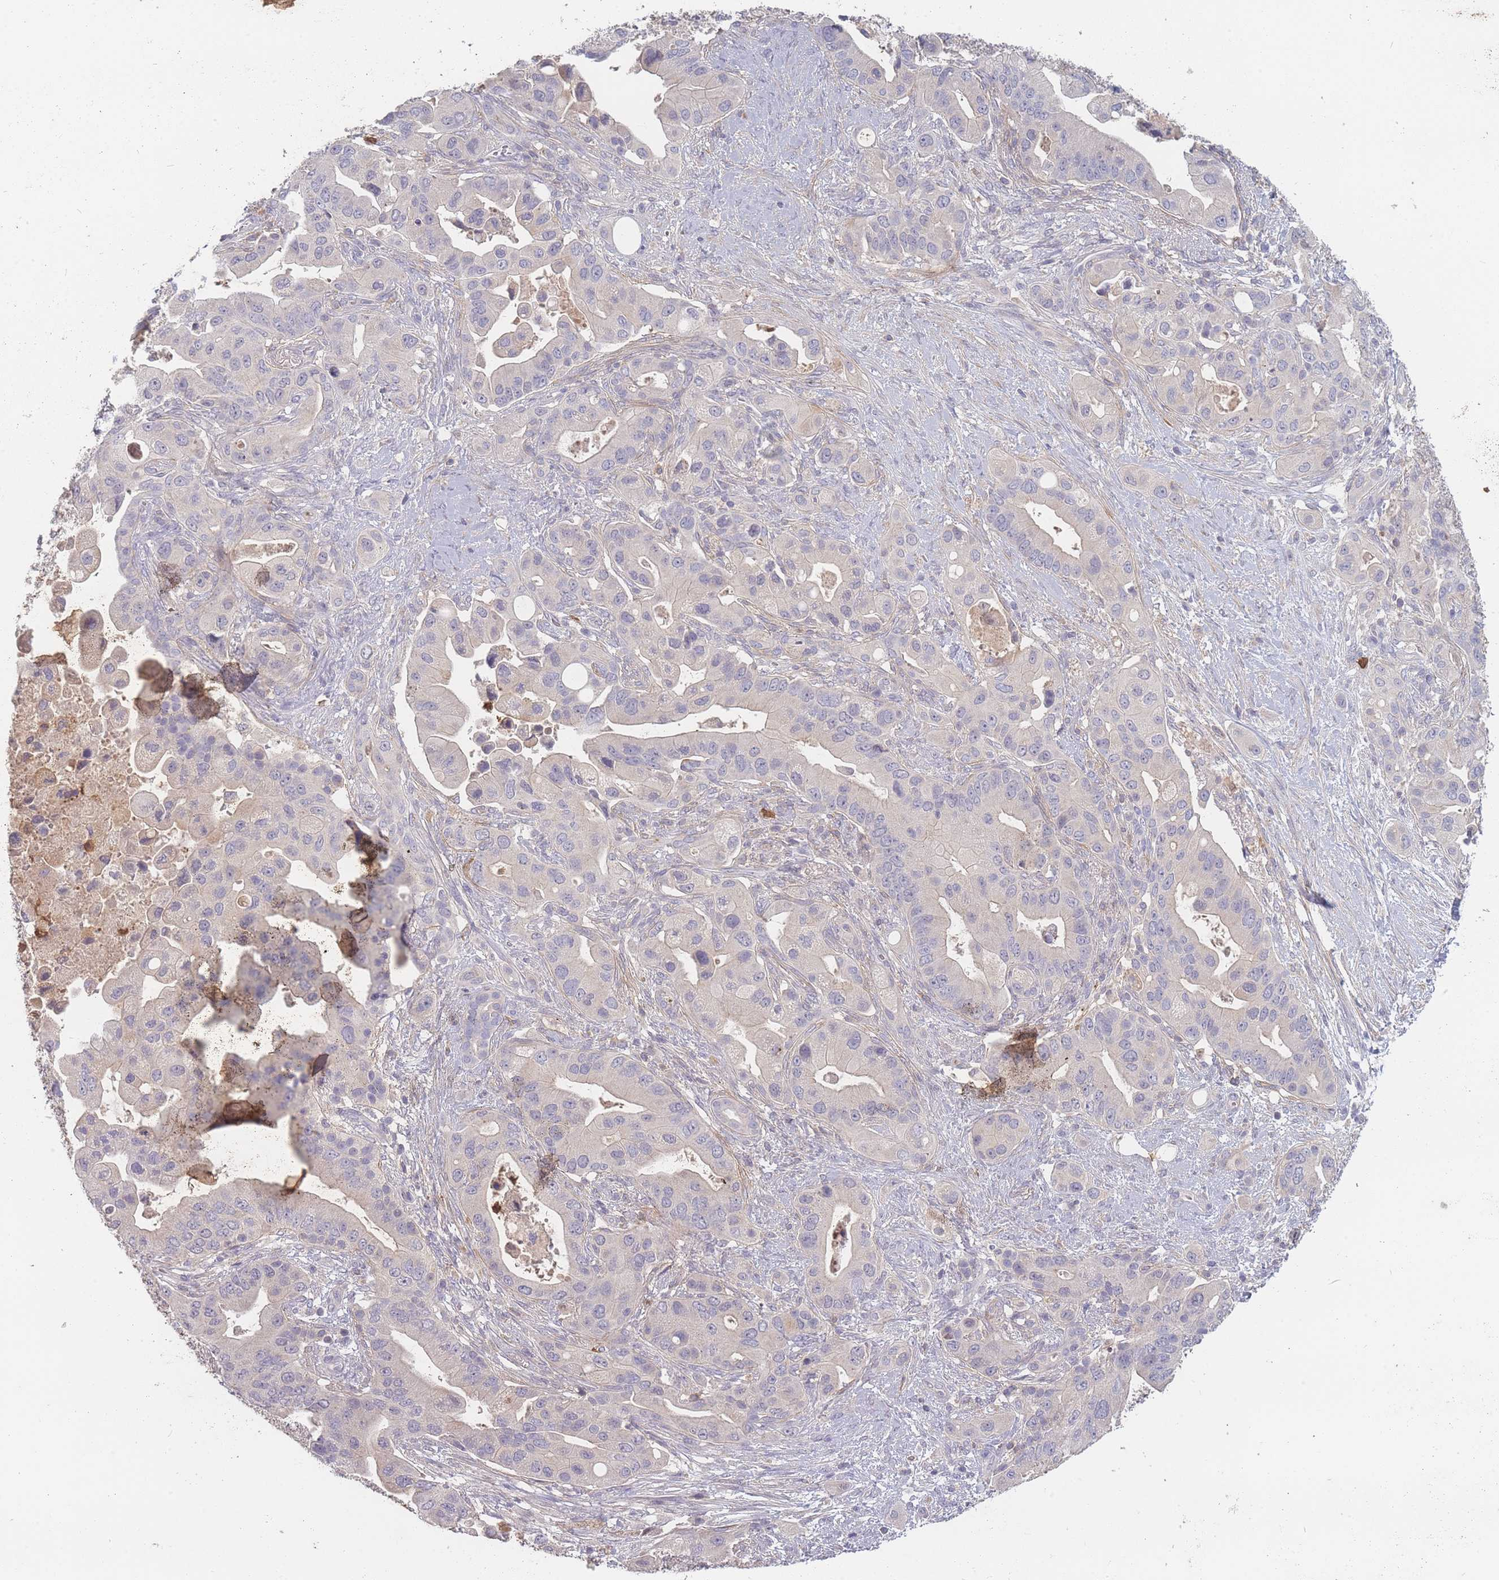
{"staining": {"intensity": "negative", "quantity": "none", "location": "none"}, "tissue": "pancreatic cancer", "cell_type": "Tumor cells", "image_type": "cancer", "snomed": [{"axis": "morphology", "description": "Adenocarcinoma, NOS"}, {"axis": "topography", "description": "Pancreas"}], "caption": "The histopathology image displays no significant expression in tumor cells of pancreatic cancer.", "gene": "BST1", "patient": {"sex": "male", "age": 57}}